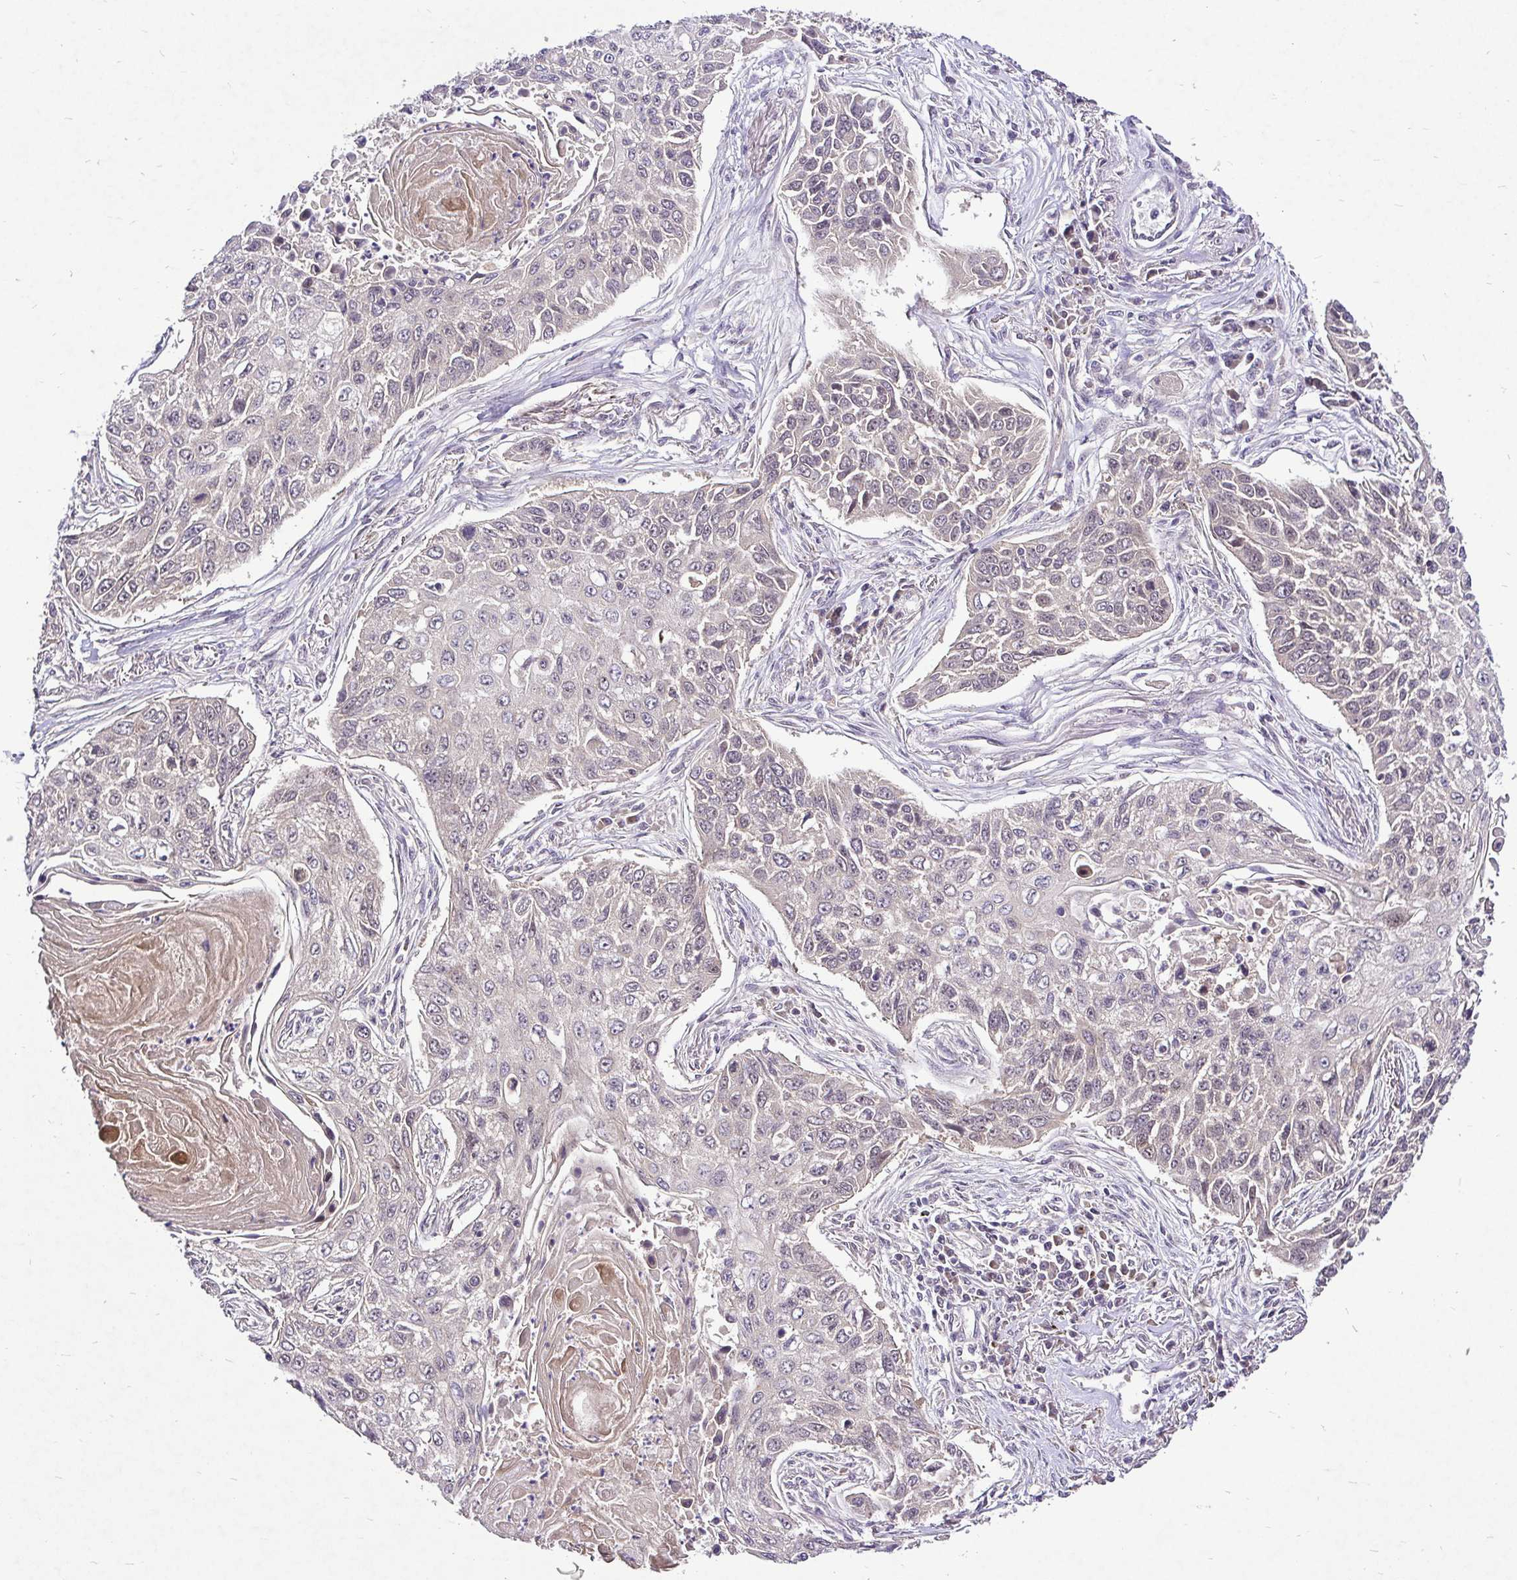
{"staining": {"intensity": "negative", "quantity": "none", "location": "none"}, "tissue": "lung cancer", "cell_type": "Tumor cells", "image_type": "cancer", "snomed": [{"axis": "morphology", "description": "Squamous cell carcinoma, NOS"}, {"axis": "topography", "description": "Lung"}], "caption": "Immunohistochemistry micrograph of neoplastic tissue: squamous cell carcinoma (lung) stained with DAB (3,3'-diaminobenzidine) exhibits no significant protein expression in tumor cells. (Immunohistochemistry, brightfield microscopy, high magnification).", "gene": "UBE2M", "patient": {"sex": "male", "age": 75}}